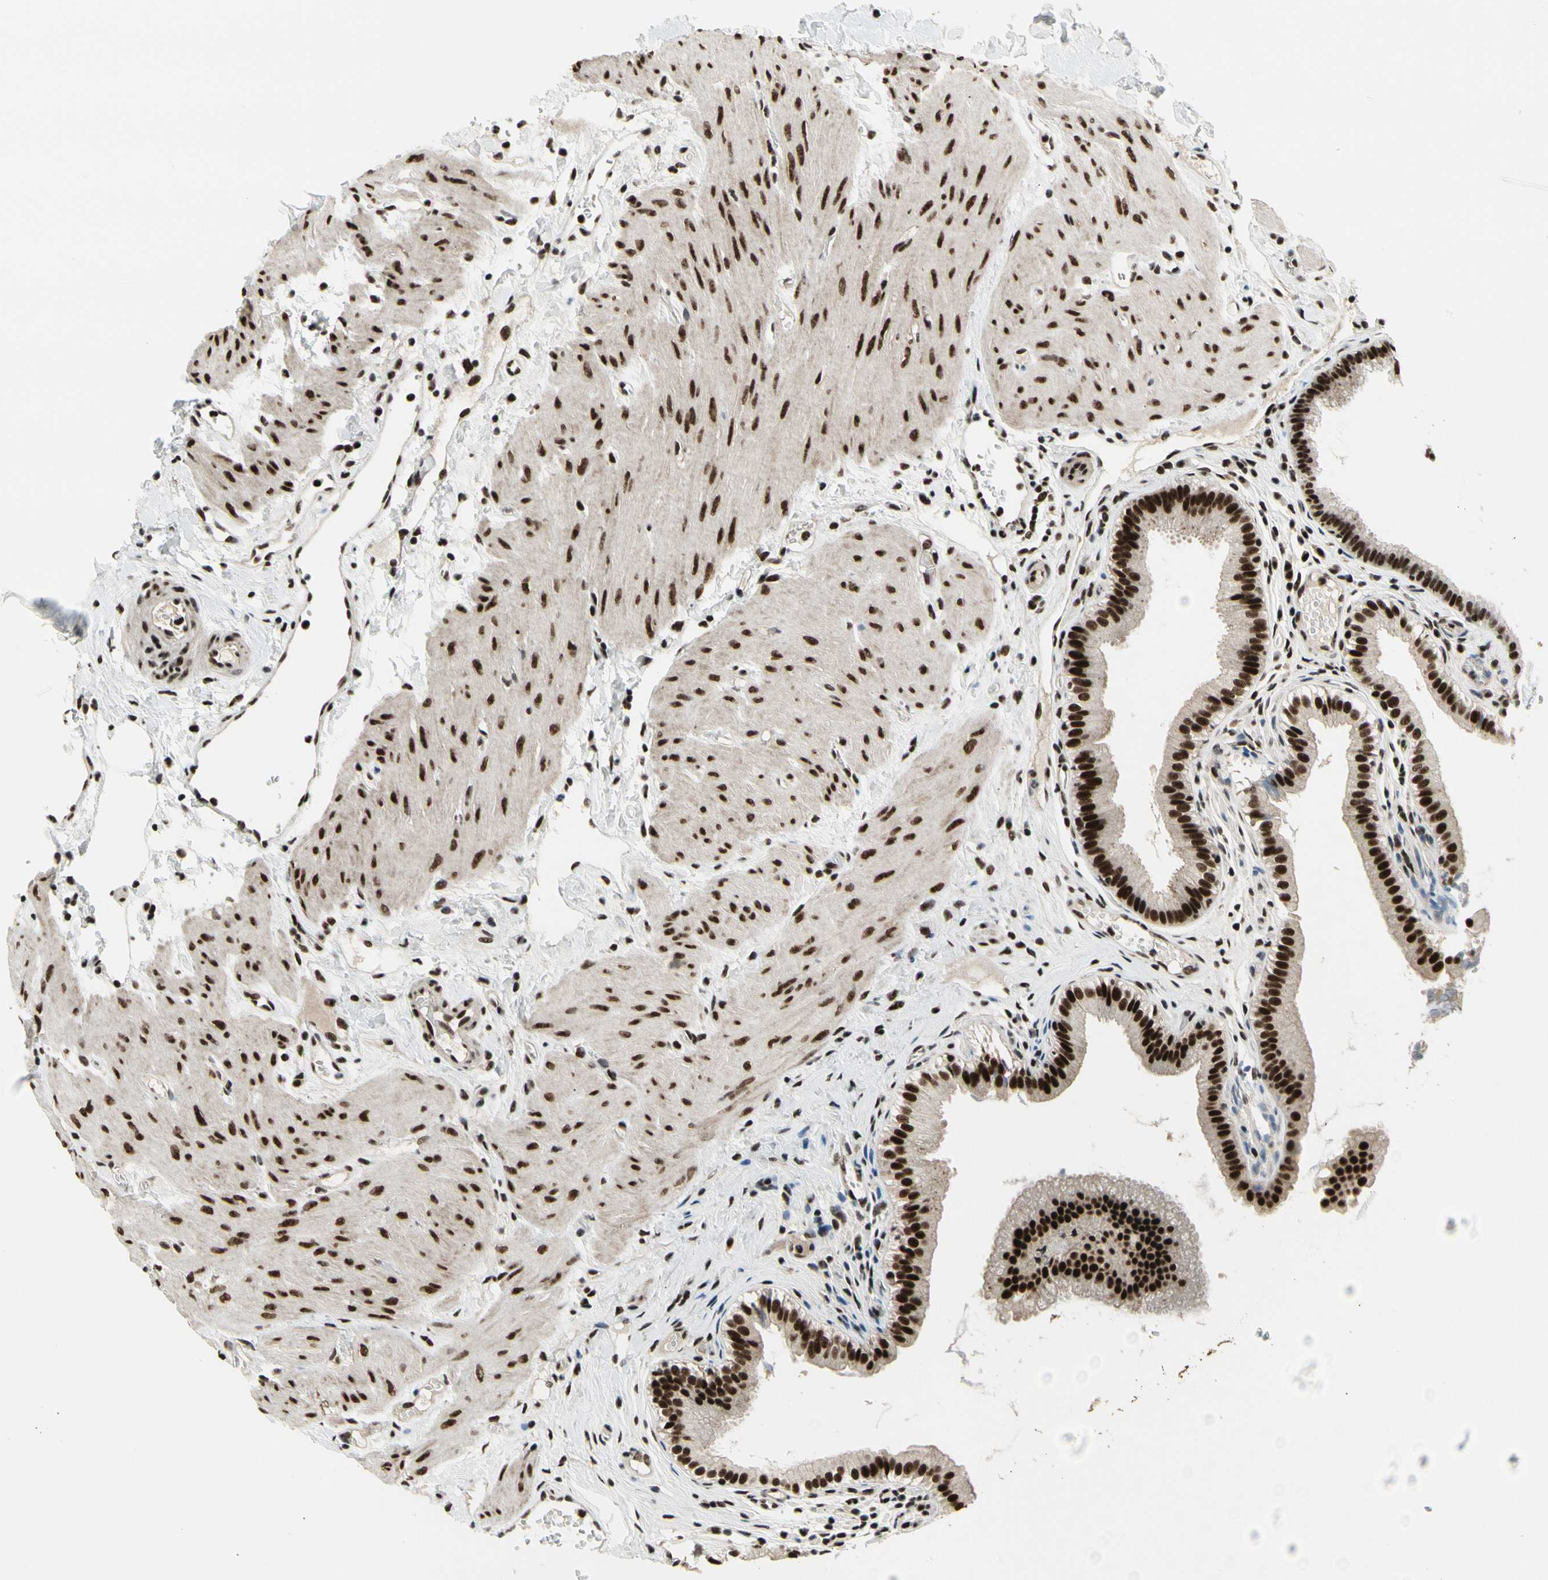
{"staining": {"intensity": "strong", "quantity": ">75%", "location": "cytoplasmic/membranous,nuclear"}, "tissue": "gallbladder", "cell_type": "Glandular cells", "image_type": "normal", "snomed": [{"axis": "morphology", "description": "Normal tissue, NOS"}, {"axis": "topography", "description": "Gallbladder"}], "caption": "An IHC photomicrograph of unremarkable tissue is shown. Protein staining in brown labels strong cytoplasmic/membranous,nuclear positivity in gallbladder within glandular cells. Ihc stains the protein of interest in brown and the nuclei are stained blue.", "gene": "SRSF11", "patient": {"sex": "female", "age": 26}}